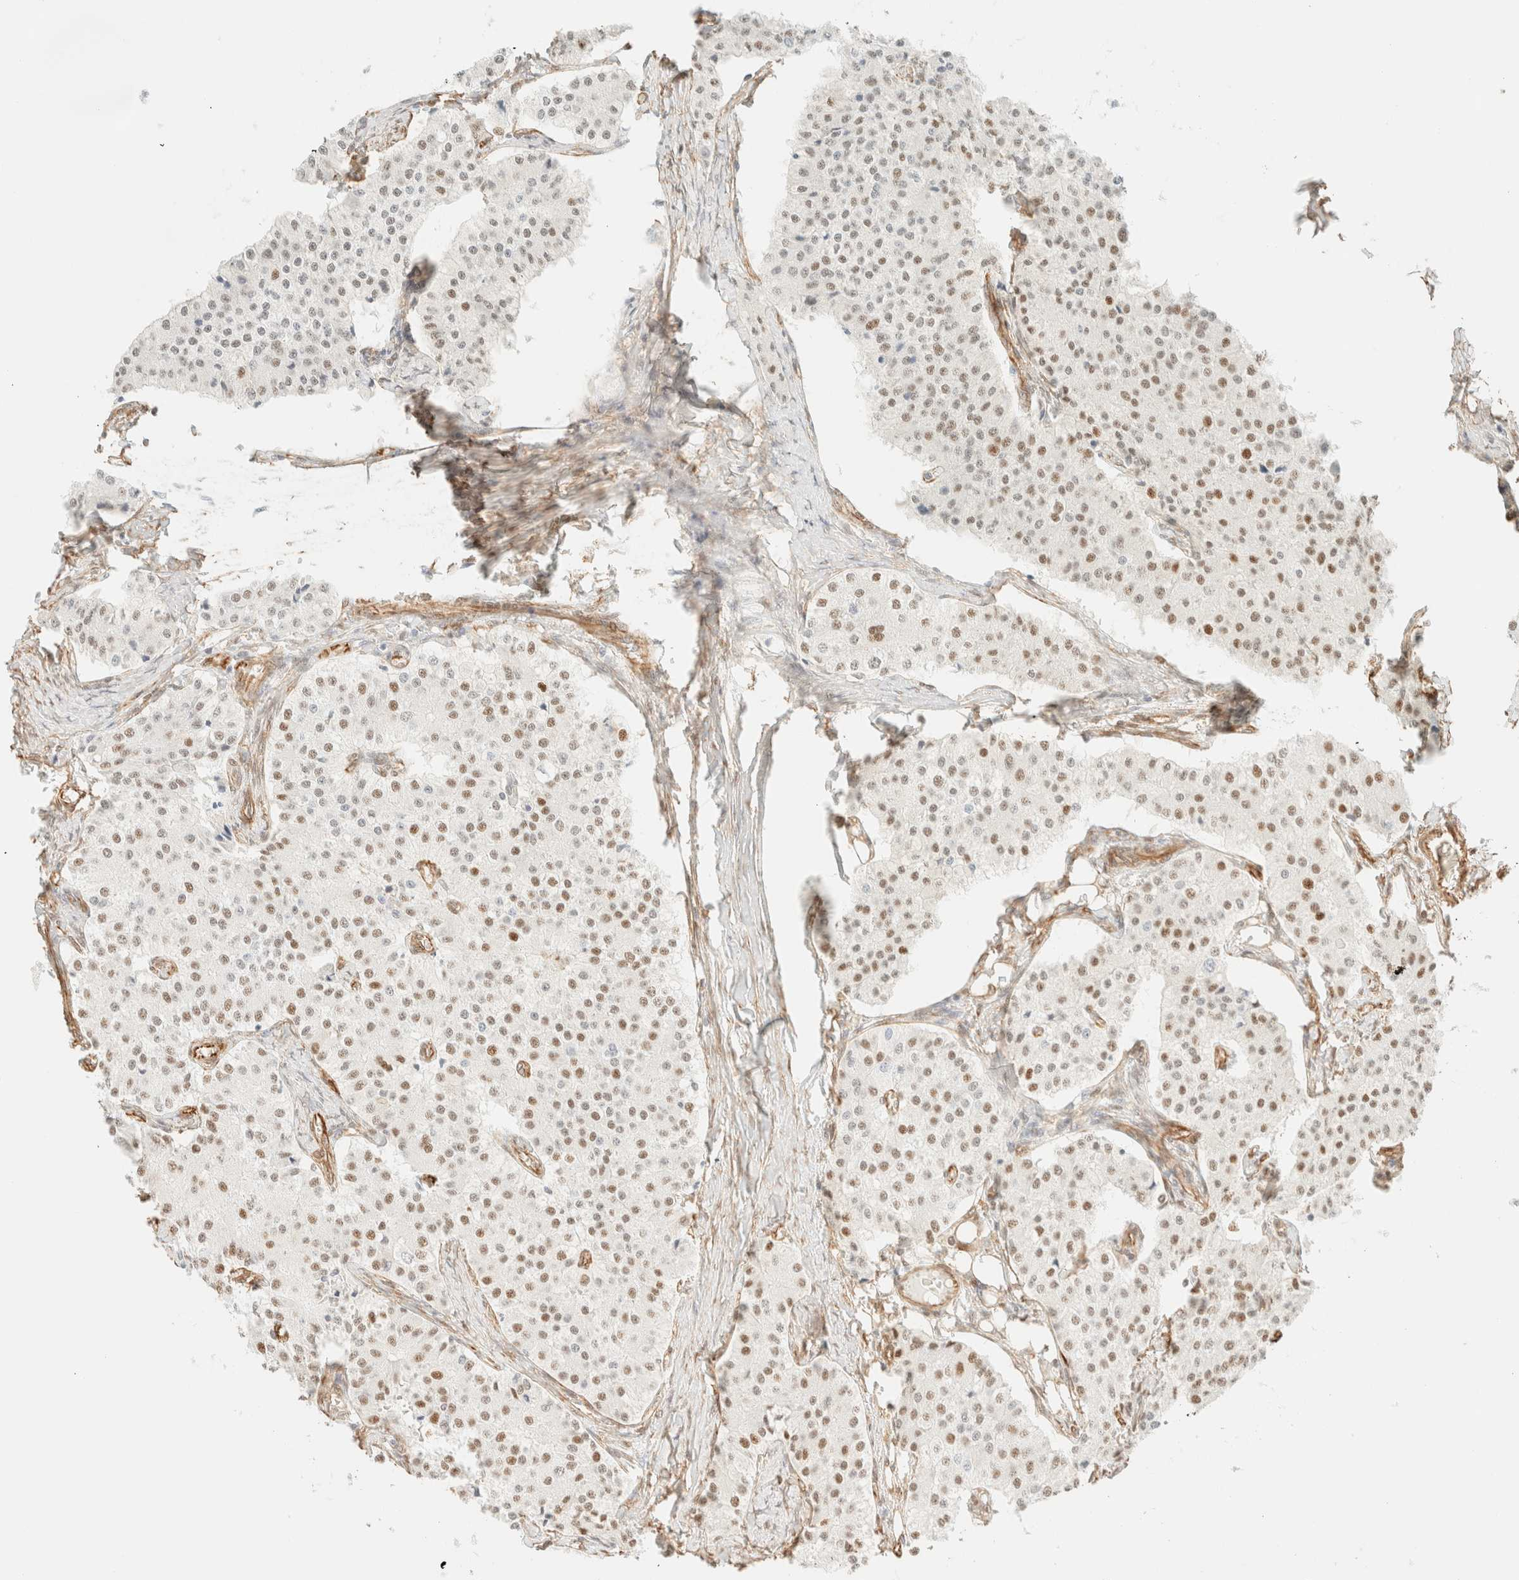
{"staining": {"intensity": "weak", "quantity": ">75%", "location": "nuclear"}, "tissue": "carcinoid", "cell_type": "Tumor cells", "image_type": "cancer", "snomed": [{"axis": "morphology", "description": "Carcinoid, malignant, NOS"}, {"axis": "topography", "description": "Colon"}], "caption": "IHC staining of carcinoid, which displays low levels of weak nuclear staining in about >75% of tumor cells indicating weak nuclear protein positivity. The staining was performed using DAB (brown) for protein detection and nuclei were counterstained in hematoxylin (blue).", "gene": "ZSCAN18", "patient": {"sex": "female", "age": 52}}